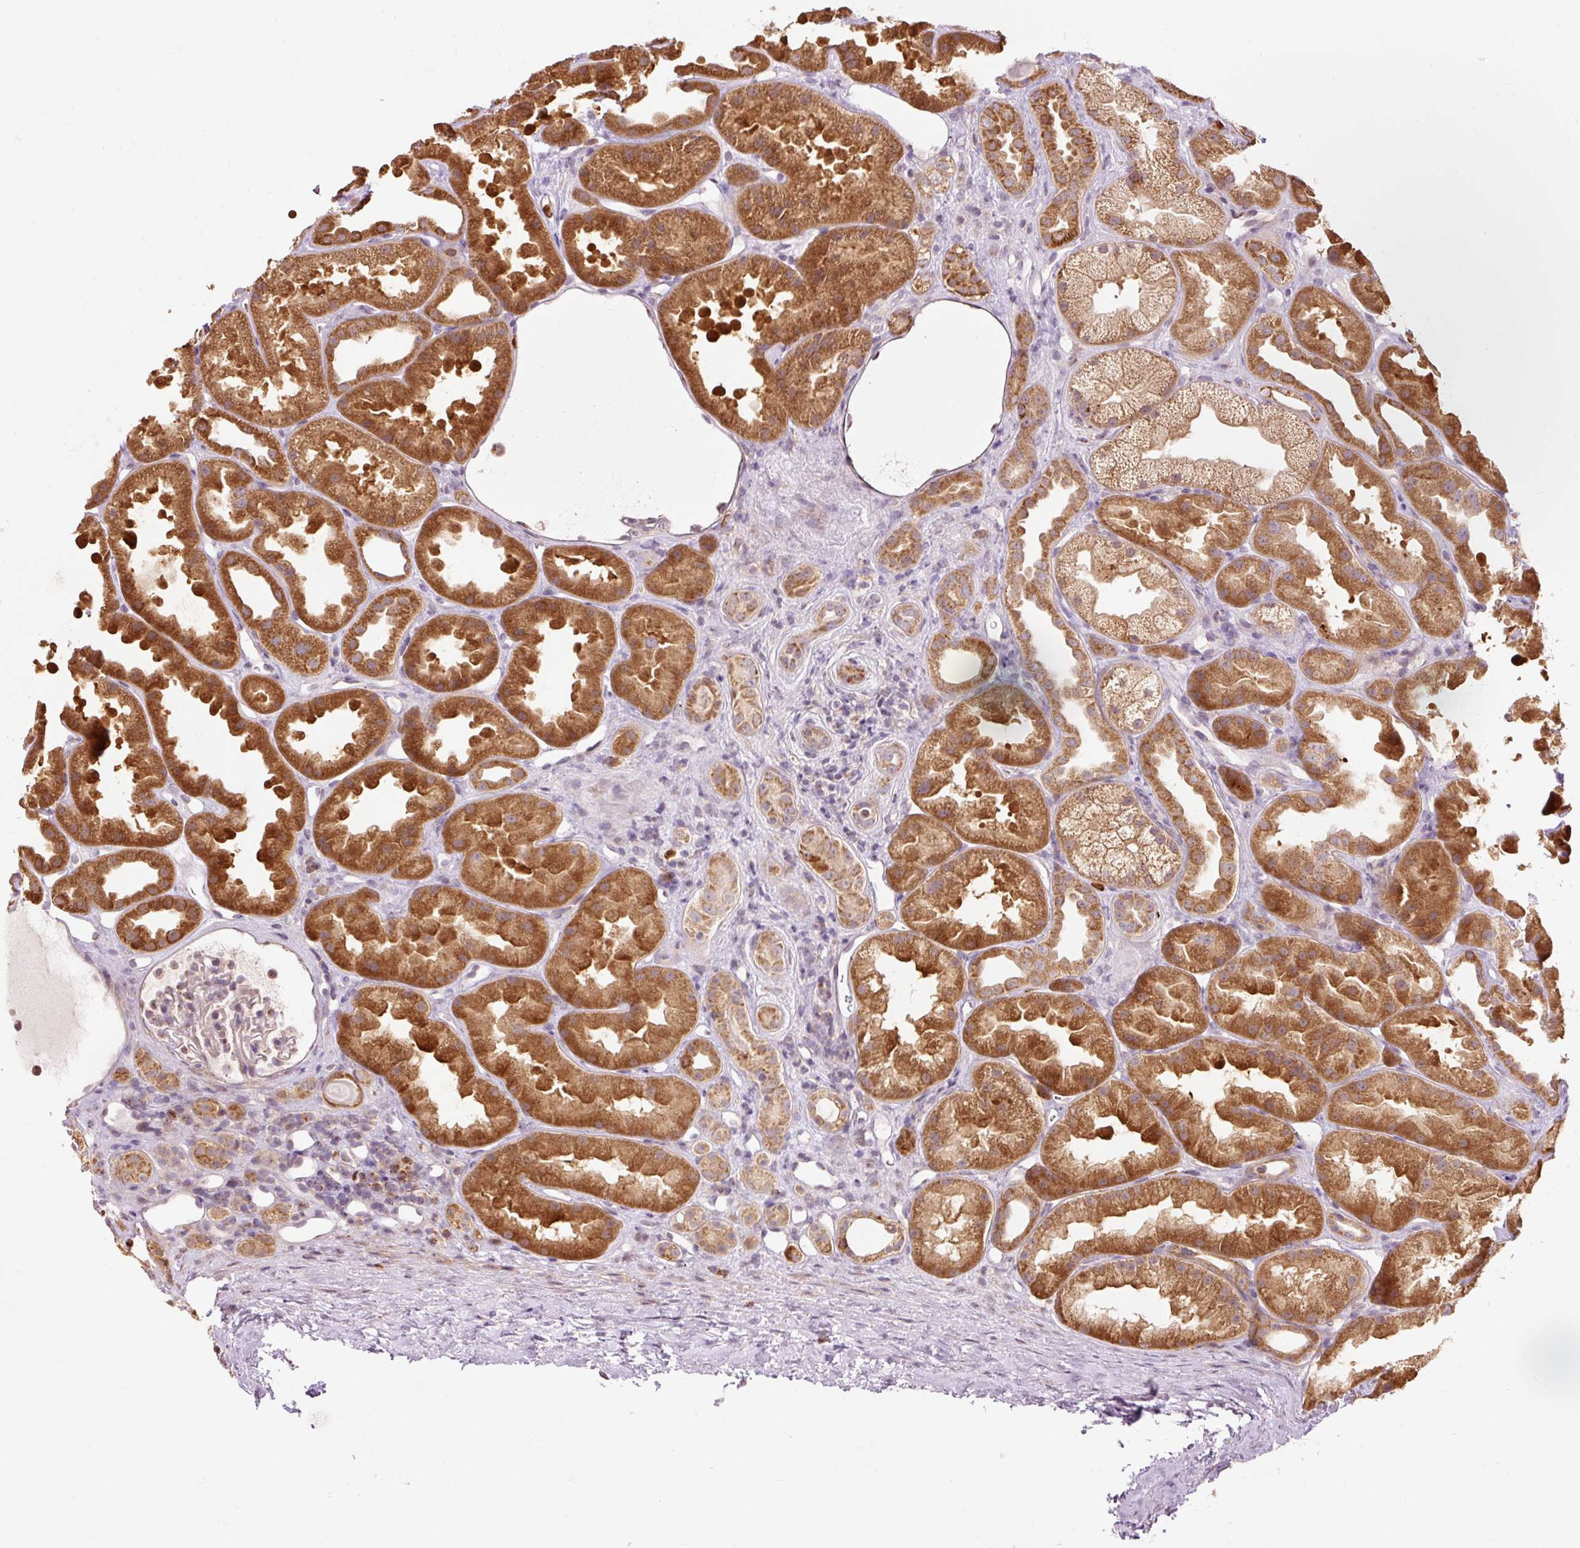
{"staining": {"intensity": "negative", "quantity": "none", "location": "none"}, "tissue": "kidney", "cell_type": "Cells in glomeruli", "image_type": "normal", "snomed": [{"axis": "morphology", "description": "Normal tissue, NOS"}, {"axis": "topography", "description": "Kidney"}], "caption": "A high-resolution histopathology image shows immunohistochemistry staining of benign kidney, which displays no significant staining in cells in glomeruli.", "gene": "PRDX5", "patient": {"sex": "male", "age": 61}}